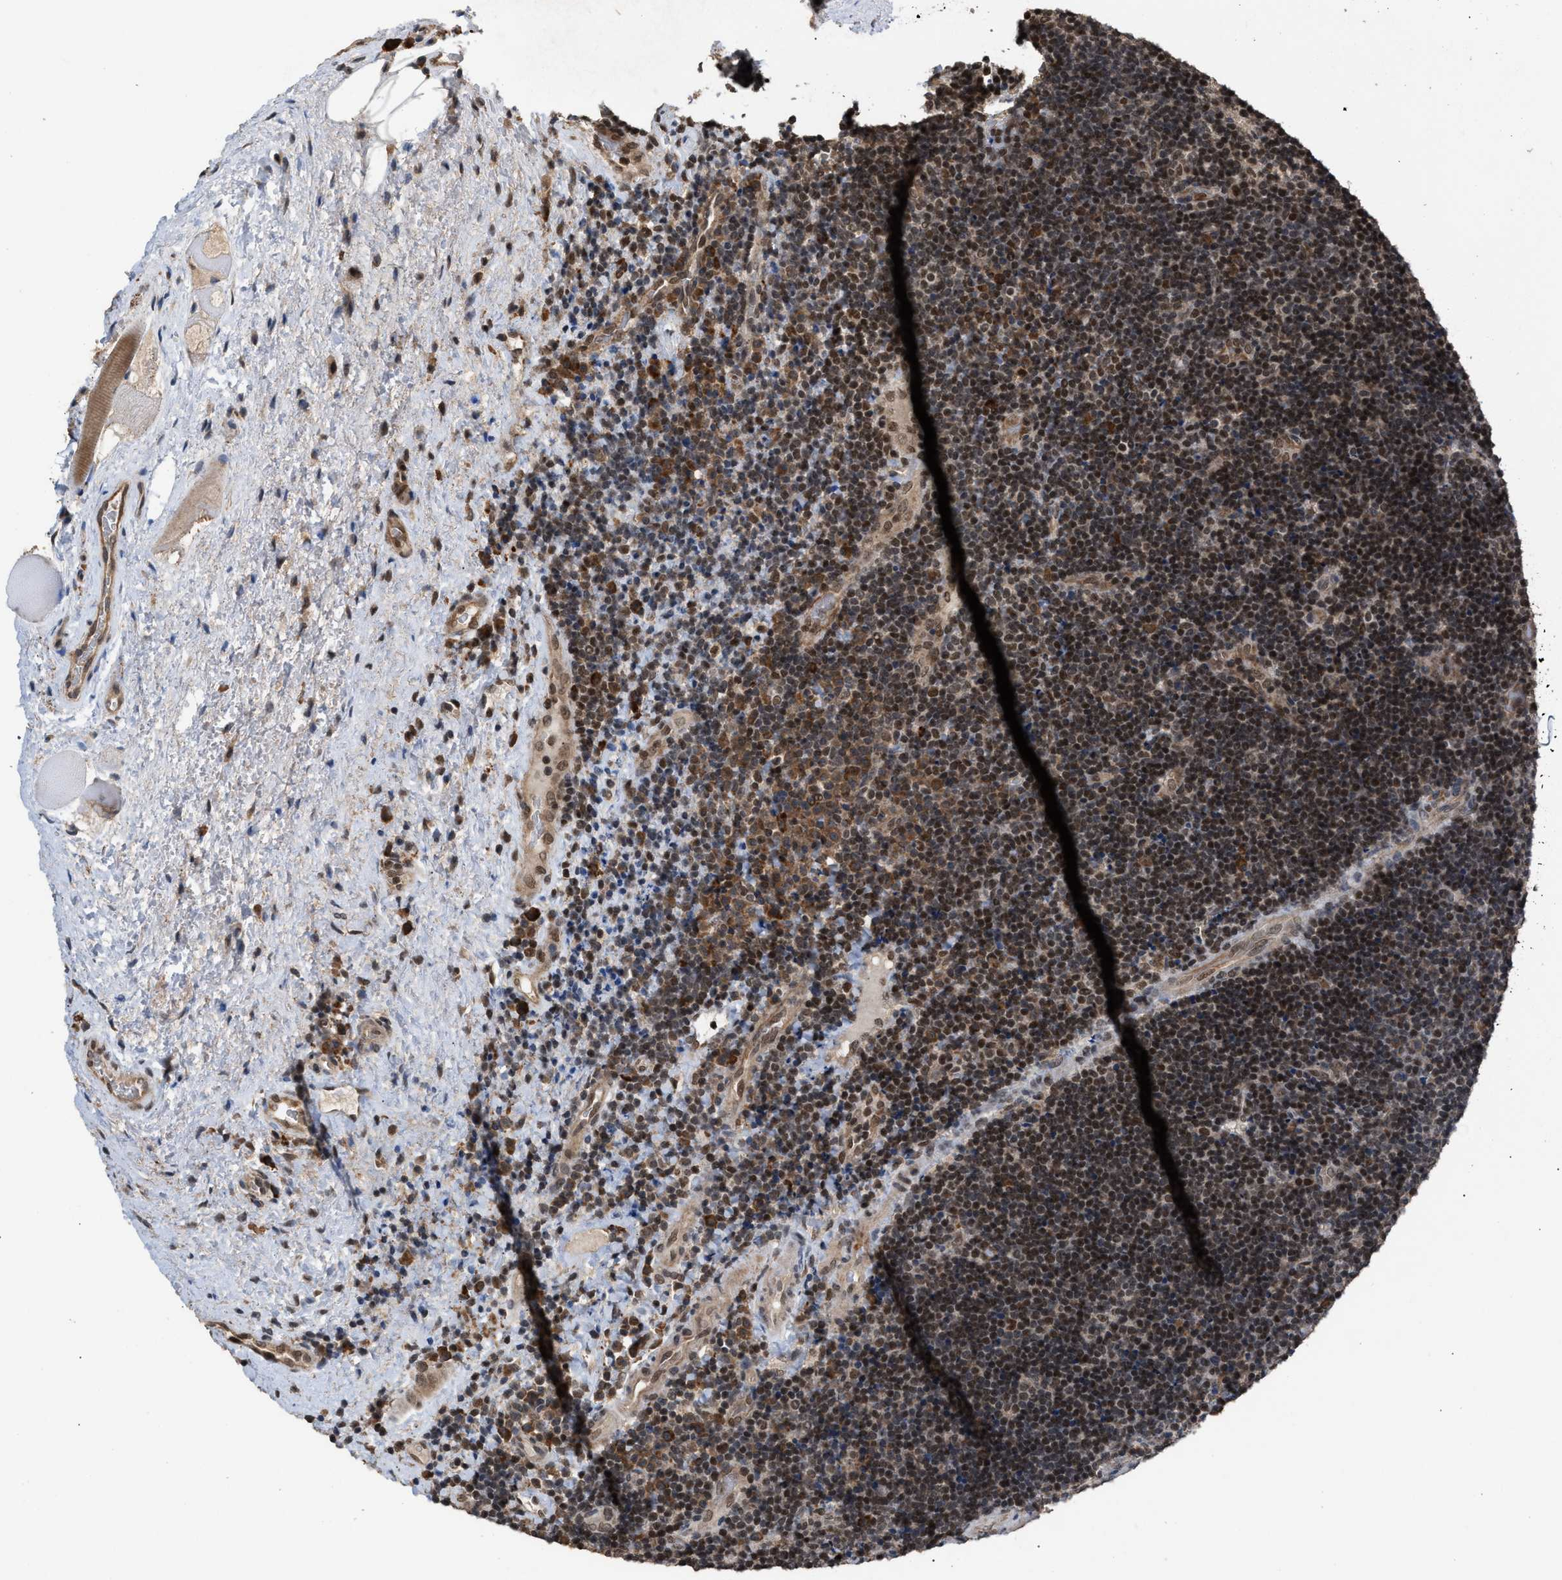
{"staining": {"intensity": "moderate", "quantity": "25%-75%", "location": "nuclear"}, "tissue": "lymphoma", "cell_type": "Tumor cells", "image_type": "cancer", "snomed": [{"axis": "morphology", "description": "Malignant lymphoma, non-Hodgkin's type, High grade"}, {"axis": "topography", "description": "Tonsil"}], "caption": "An IHC histopathology image of neoplastic tissue is shown. Protein staining in brown labels moderate nuclear positivity in lymphoma within tumor cells. (DAB IHC with brightfield microscopy, high magnification).", "gene": "C9orf78", "patient": {"sex": "female", "age": 36}}